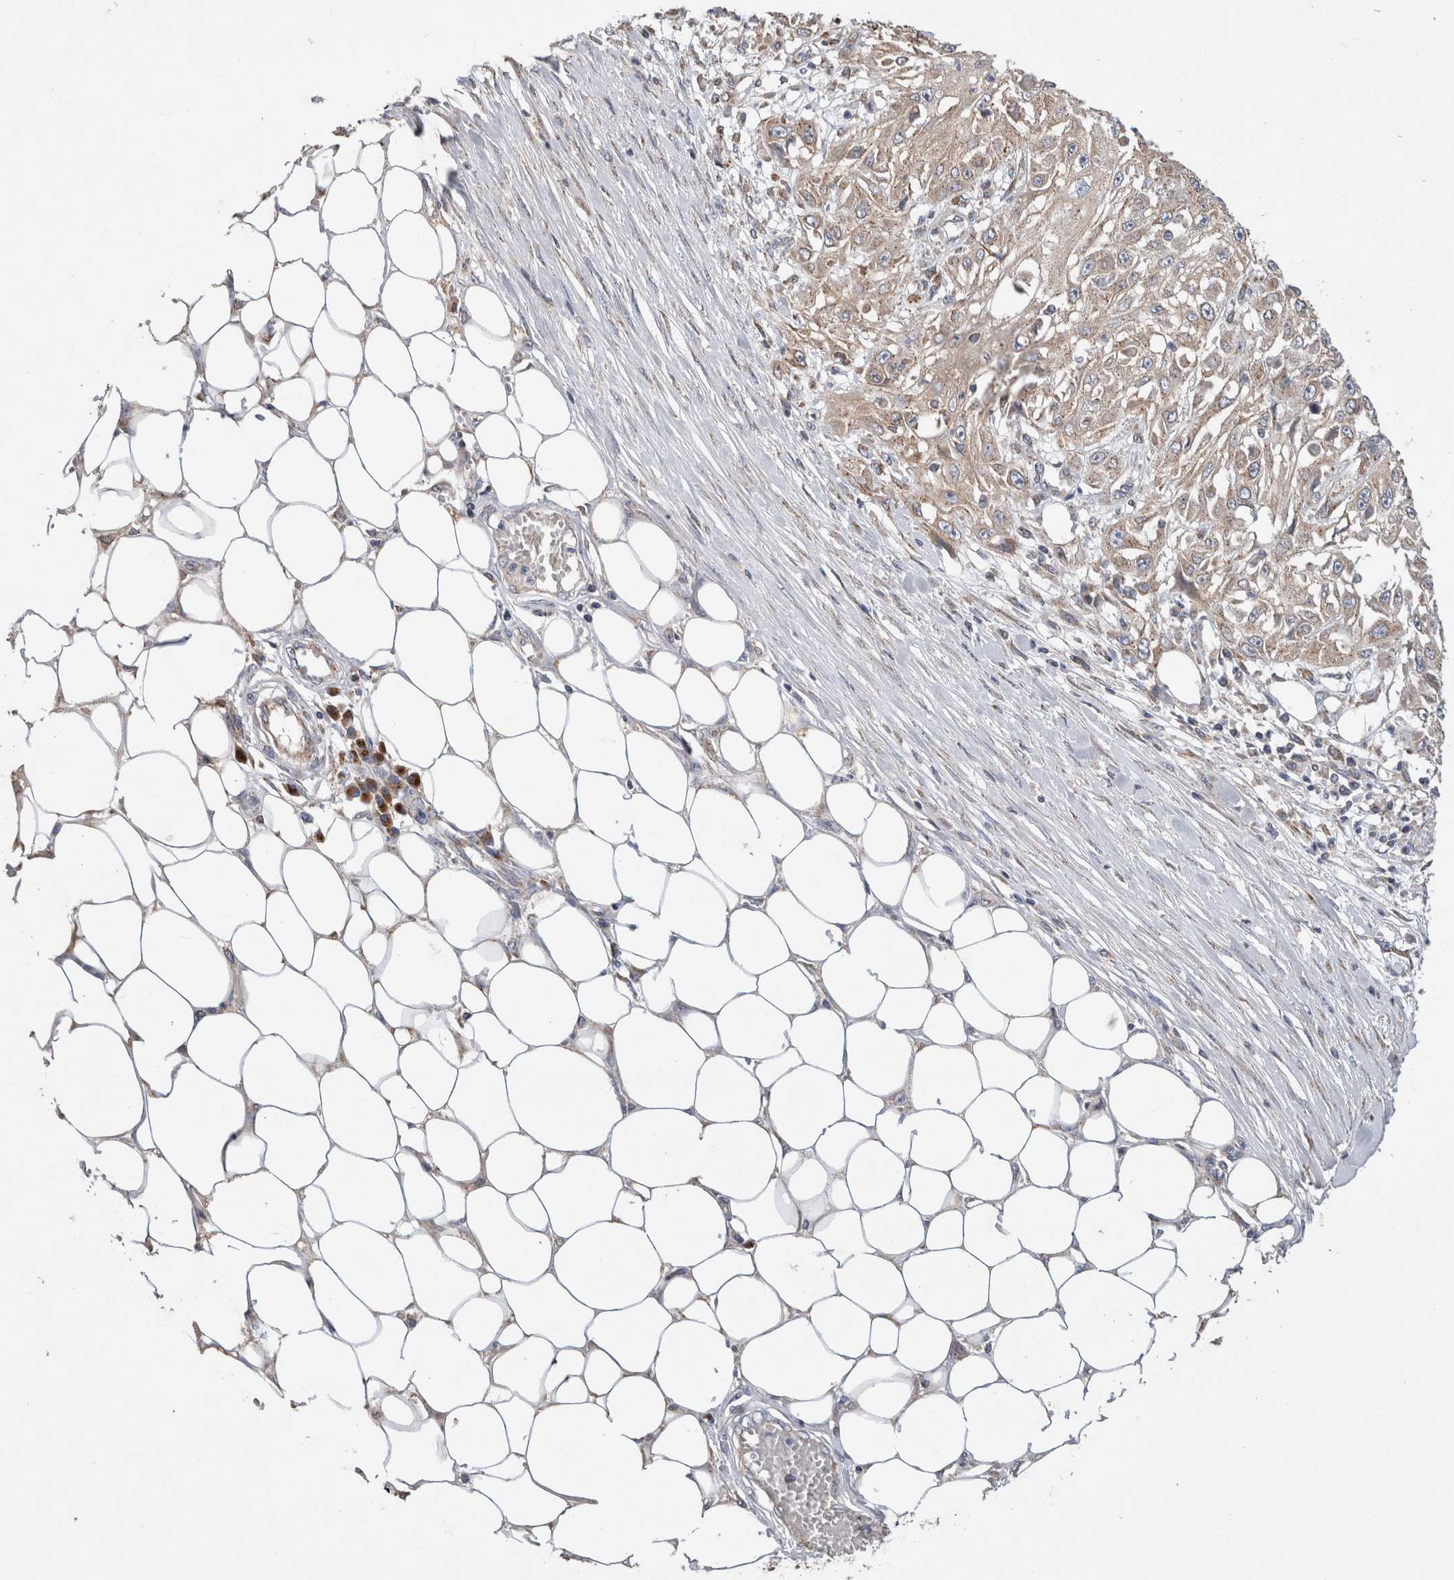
{"staining": {"intensity": "weak", "quantity": ">75%", "location": "cytoplasmic/membranous"}, "tissue": "skin cancer", "cell_type": "Tumor cells", "image_type": "cancer", "snomed": [{"axis": "morphology", "description": "Squamous cell carcinoma, NOS"}, {"axis": "morphology", "description": "Squamous cell carcinoma, metastatic, NOS"}, {"axis": "topography", "description": "Skin"}, {"axis": "topography", "description": "Lymph node"}], "caption": "Skin cancer stained with DAB (3,3'-diaminobenzidine) immunohistochemistry (IHC) demonstrates low levels of weak cytoplasmic/membranous expression in about >75% of tumor cells. (DAB IHC, brown staining for protein, blue staining for nuclei).", "gene": "IARS2", "patient": {"sex": "male", "age": 75}}